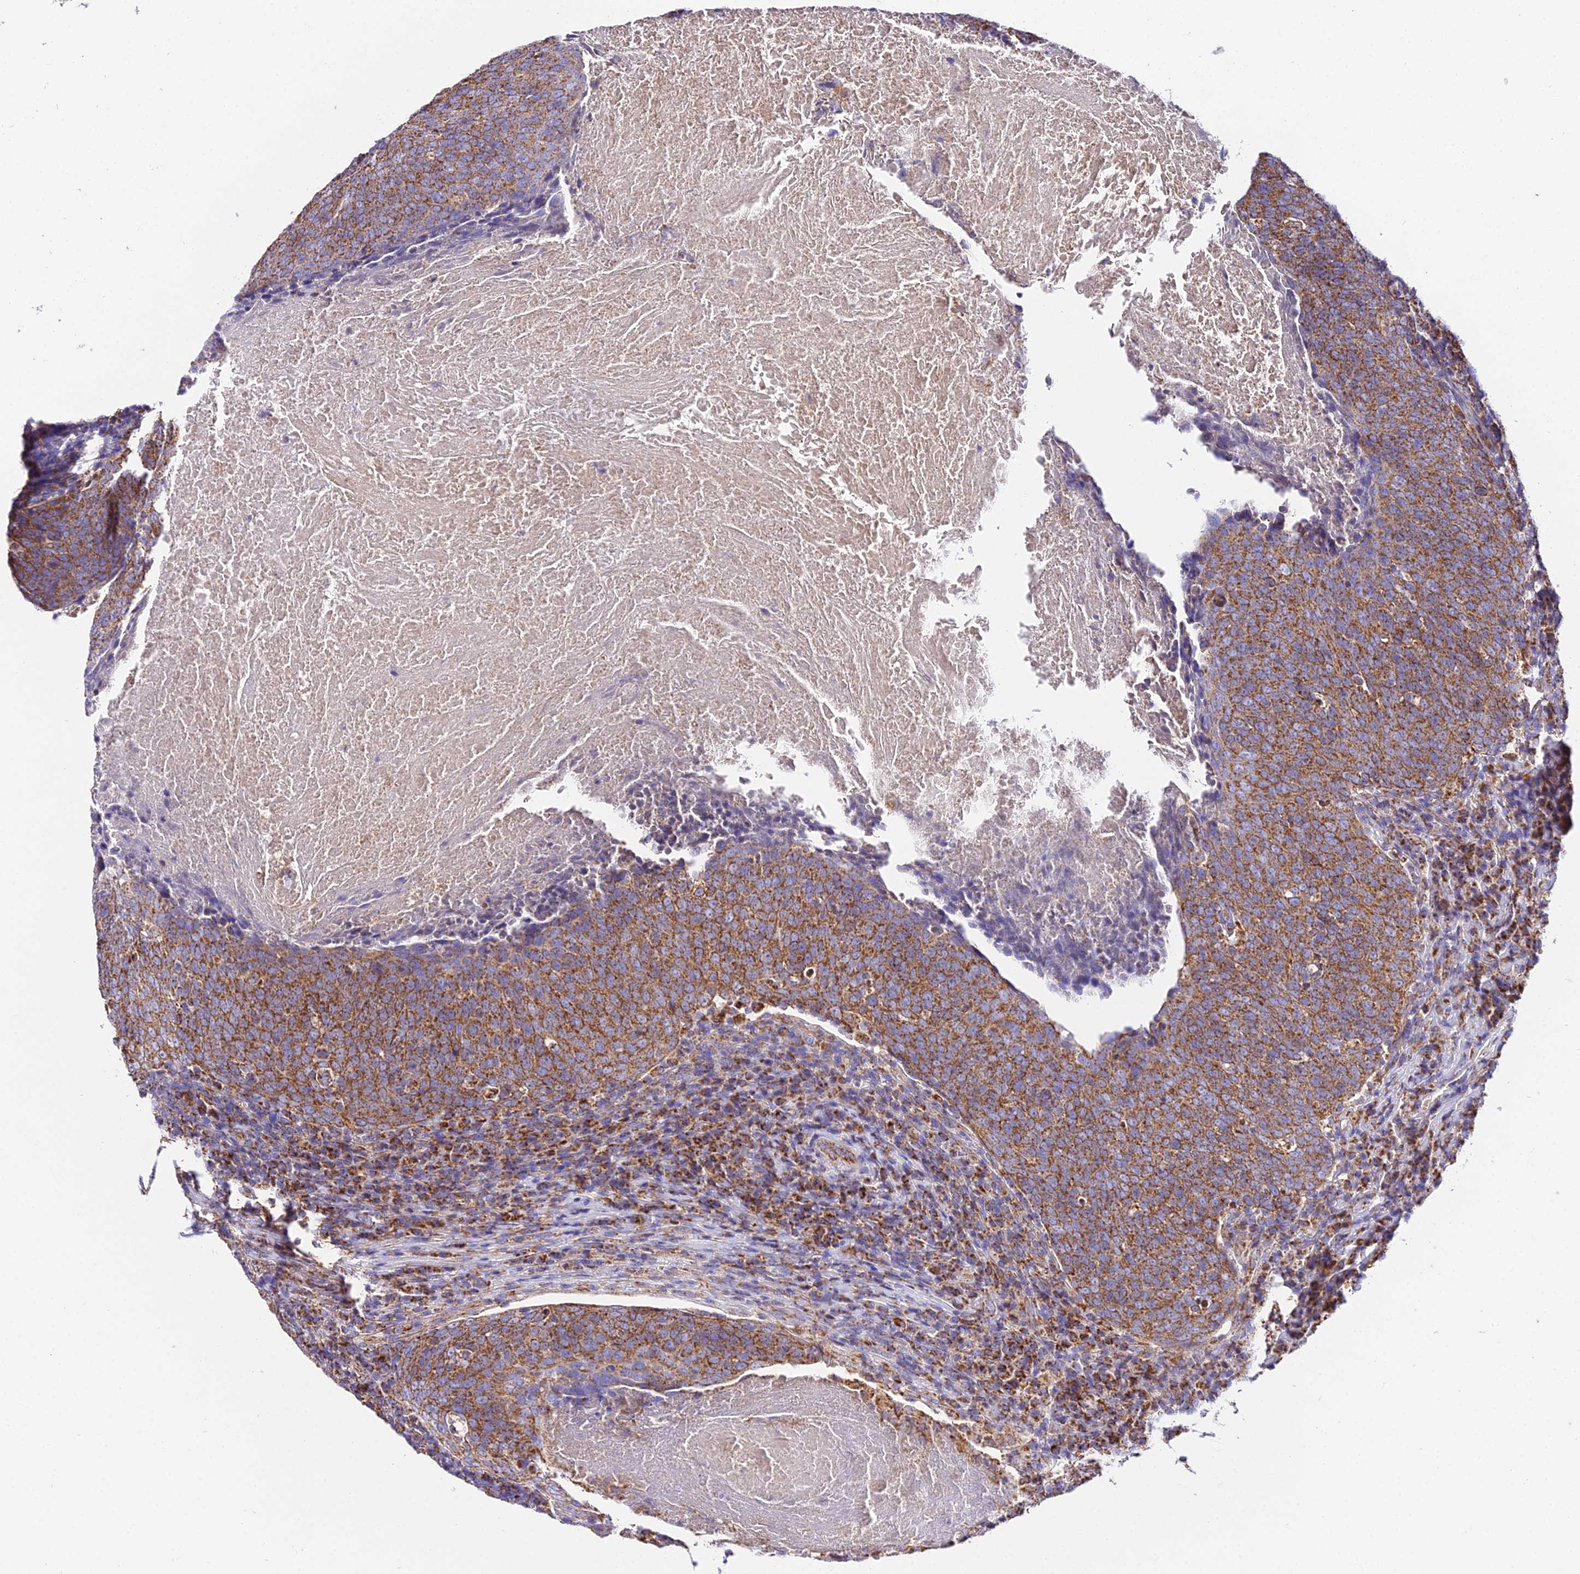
{"staining": {"intensity": "moderate", "quantity": ">75%", "location": "cytoplasmic/membranous"}, "tissue": "head and neck cancer", "cell_type": "Tumor cells", "image_type": "cancer", "snomed": [{"axis": "morphology", "description": "Squamous cell carcinoma, NOS"}, {"axis": "morphology", "description": "Squamous cell carcinoma, metastatic, NOS"}, {"axis": "topography", "description": "Lymph node"}, {"axis": "topography", "description": "Head-Neck"}], "caption": "This micrograph exhibits immunohistochemistry (IHC) staining of human head and neck cancer (metastatic squamous cell carcinoma), with medium moderate cytoplasmic/membranous staining in approximately >75% of tumor cells.", "gene": "OCIAD1", "patient": {"sex": "male", "age": 62}}